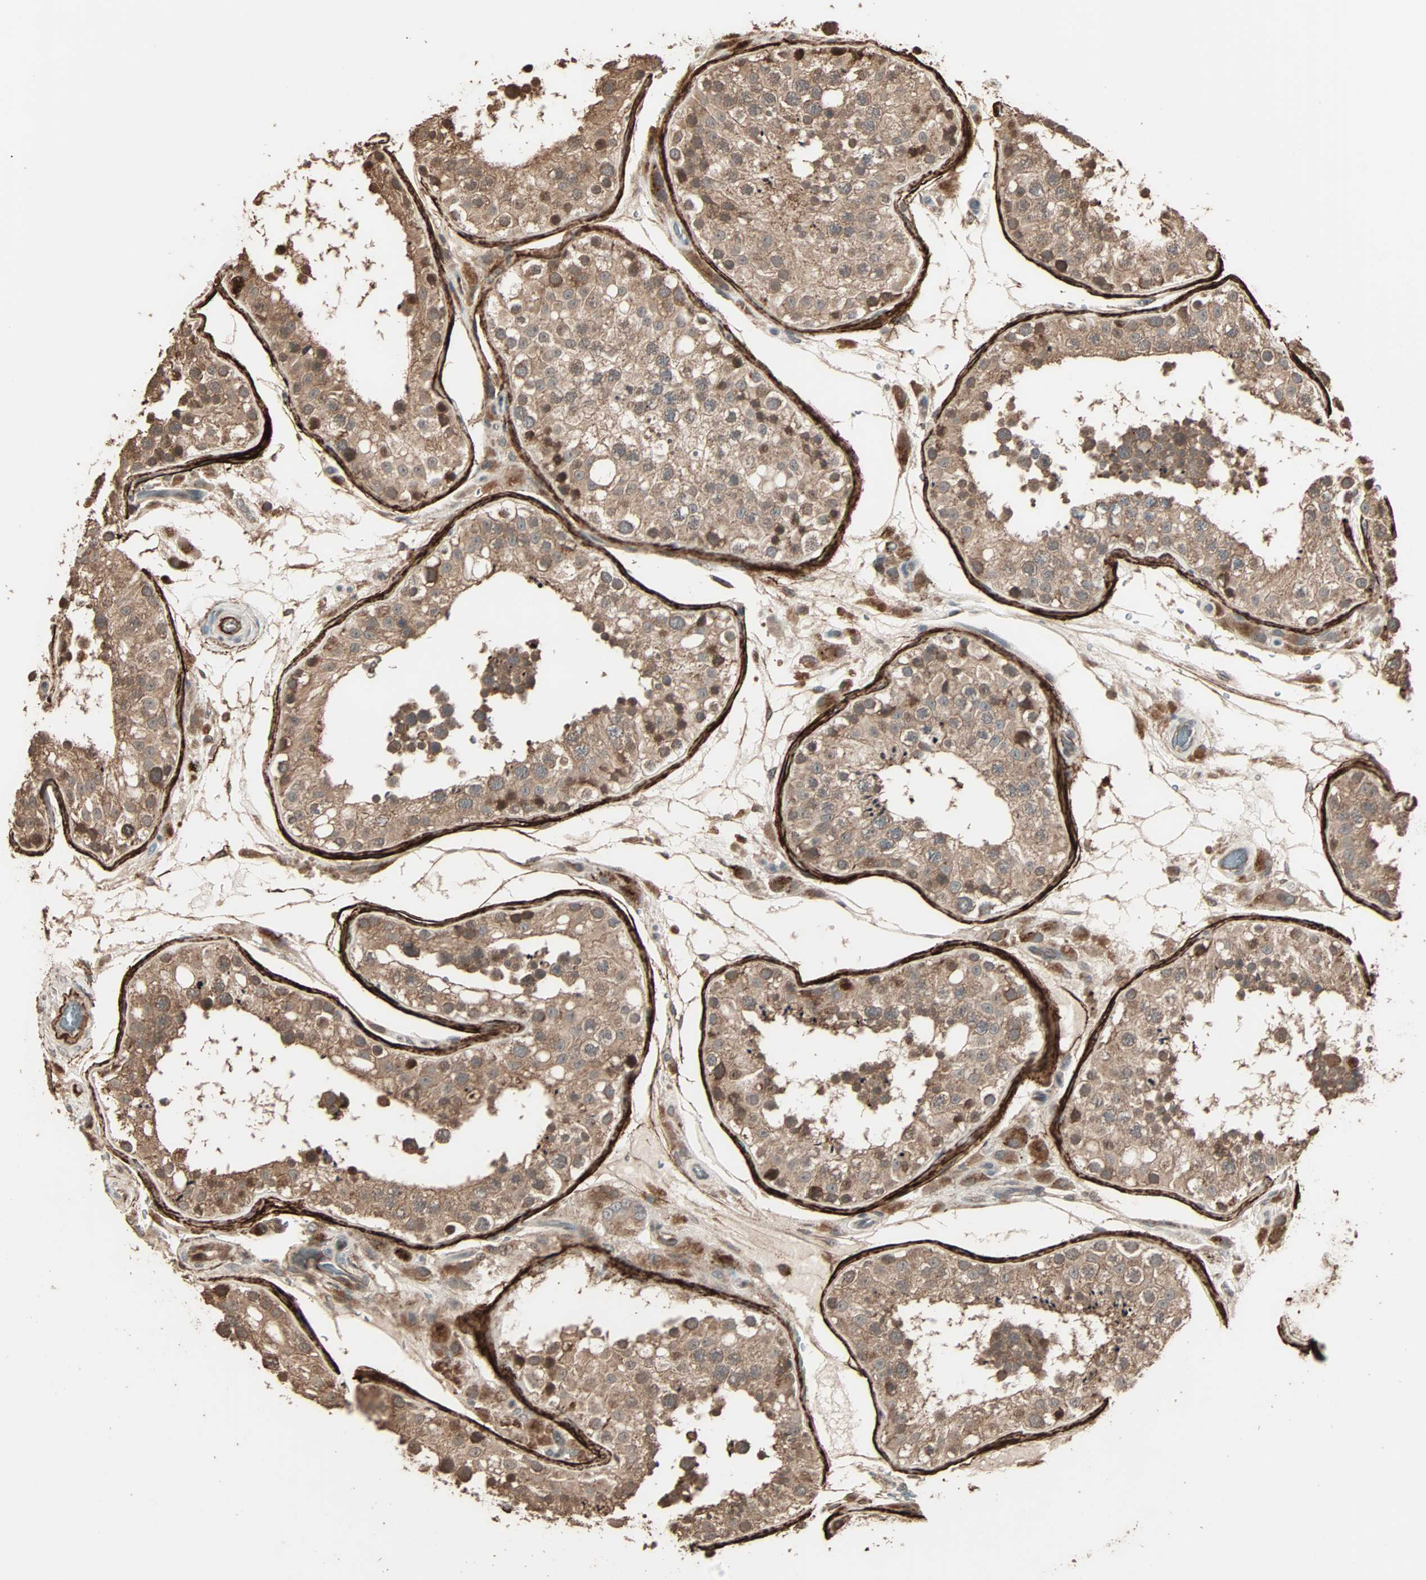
{"staining": {"intensity": "moderate", "quantity": ">75%", "location": "cytoplasmic/membranous"}, "tissue": "testis", "cell_type": "Cells in seminiferous ducts", "image_type": "normal", "snomed": [{"axis": "morphology", "description": "Normal tissue, NOS"}, {"axis": "topography", "description": "Testis"}], "caption": "This is a micrograph of immunohistochemistry (IHC) staining of benign testis, which shows moderate positivity in the cytoplasmic/membranous of cells in seminiferous ducts.", "gene": "CALCRL", "patient": {"sex": "male", "age": 26}}